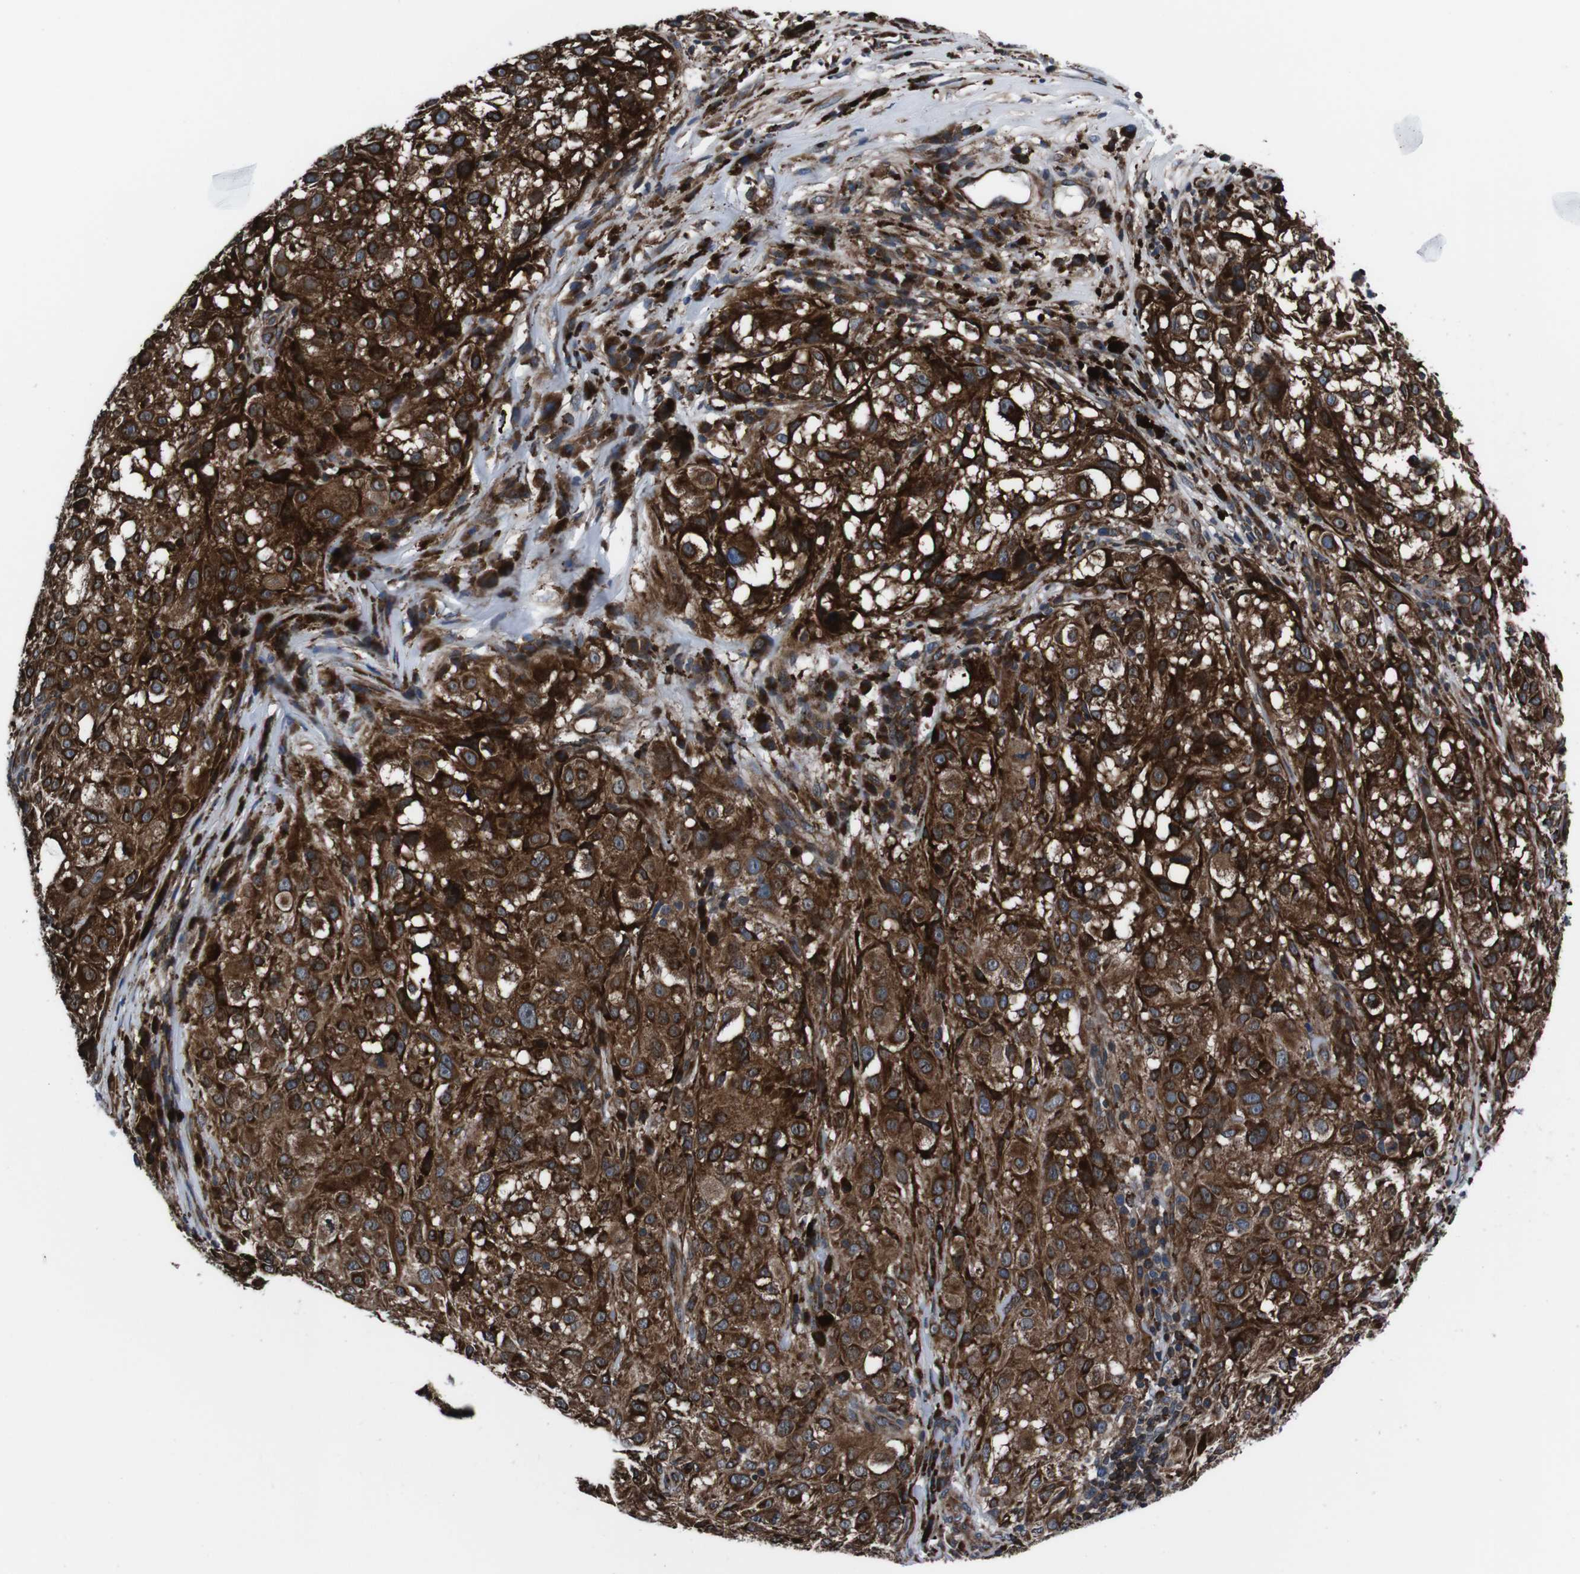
{"staining": {"intensity": "strong", "quantity": ">75%", "location": "cytoplasmic/membranous"}, "tissue": "melanoma", "cell_type": "Tumor cells", "image_type": "cancer", "snomed": [{"axis": "morphology", "description": "Necrosis, NOS"}, {"axis": "morphology", "description": "Malignant melanoma, NOS"}, {"axis": "topography", "description": "Skin"}], "caption": "DAB immunohistochemical staining of human melanoma shows strong cytoplasmic/membranous protein expression in about >75% of tumor cells. (Brightfield microscopy of DAB IHC at high magnification).", "gene": "EIF4A2", "patient": {"sex": "female", "age": 87}}